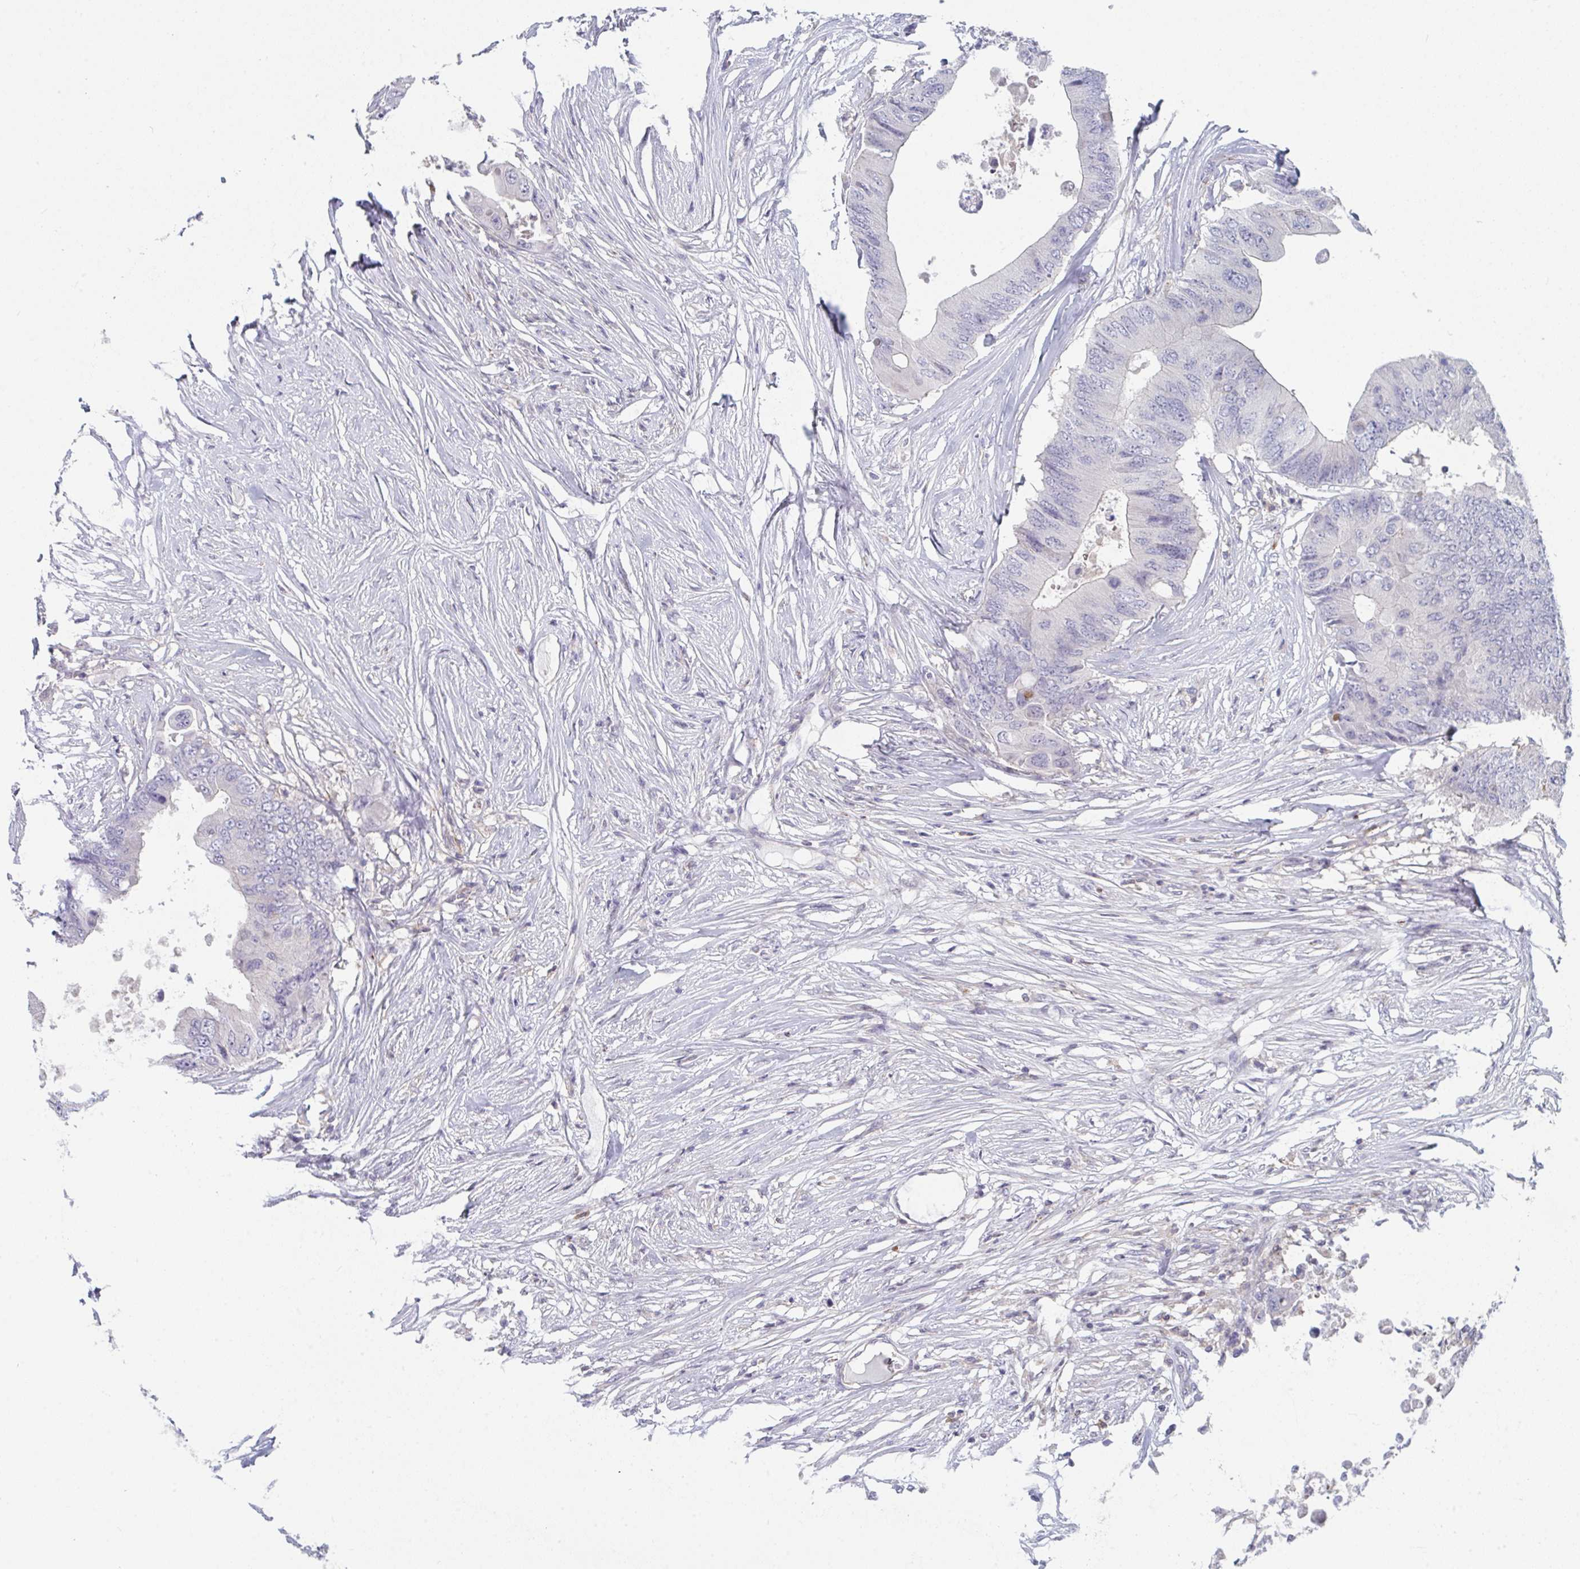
{"staining": {"intensity": "negative", "quantity": "none", "location": "none"}, "tissue": "colorectal cancer", "cell_type": "Tumor cells", "image_type": "cancer", "snomed": [{"axis": "morphology", "description": "Adenocarcinoma, NOS"}, {"axis": "topography", "description": "Colon"}], "caption": "The immunohistochemistry (IHC) histopathology image has no significant expression in tumor cells of adenocarcinoma (colorectal) tissue.", "gene": "DISP2", "patient": {"sex": "male", "age": 71}}